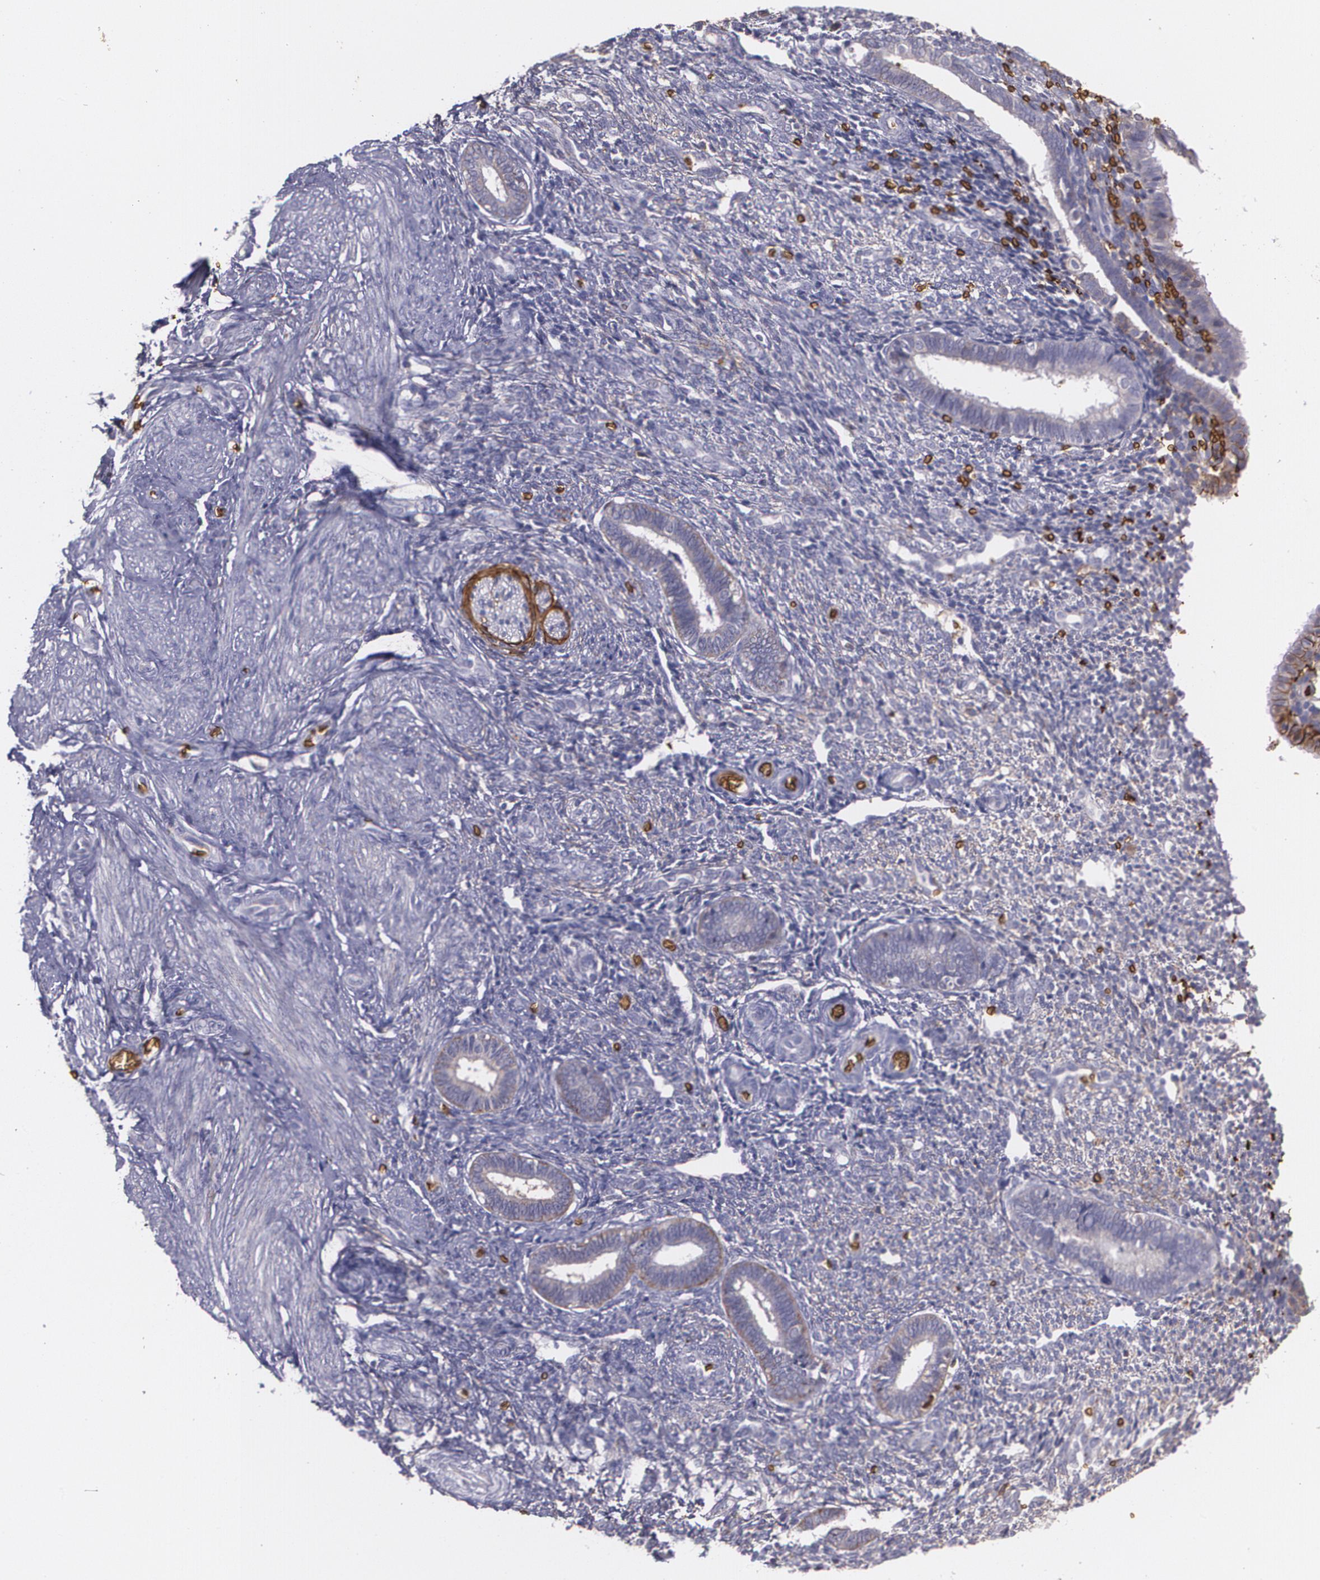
{"staining": {"intensity": "weak", "quantity": "25%-75%", "location": "cytoplasmic/membranous"}, "tissue": "endometrium", "cell_type": "Cells in endometrial stroma", "image_type": "normal", "snomed": [{"axis": "morphology", "description": "Normal tissue, NOS"}, {"axis": "topography", "description": "Endometrium"}], "caption": "A micrograph of endometrium stained for a protein reveals weak cytoplasmic/membranous brown staining in cells in endometrial stroma. Using DAB (3,3'-diaminobenzidine) (brown) and hematoxylin (blue) stains, captured at high magnification using brightfield microscopy.", "gene": "SLC2A1", "patient": {"sex": "female", "age": 27}}